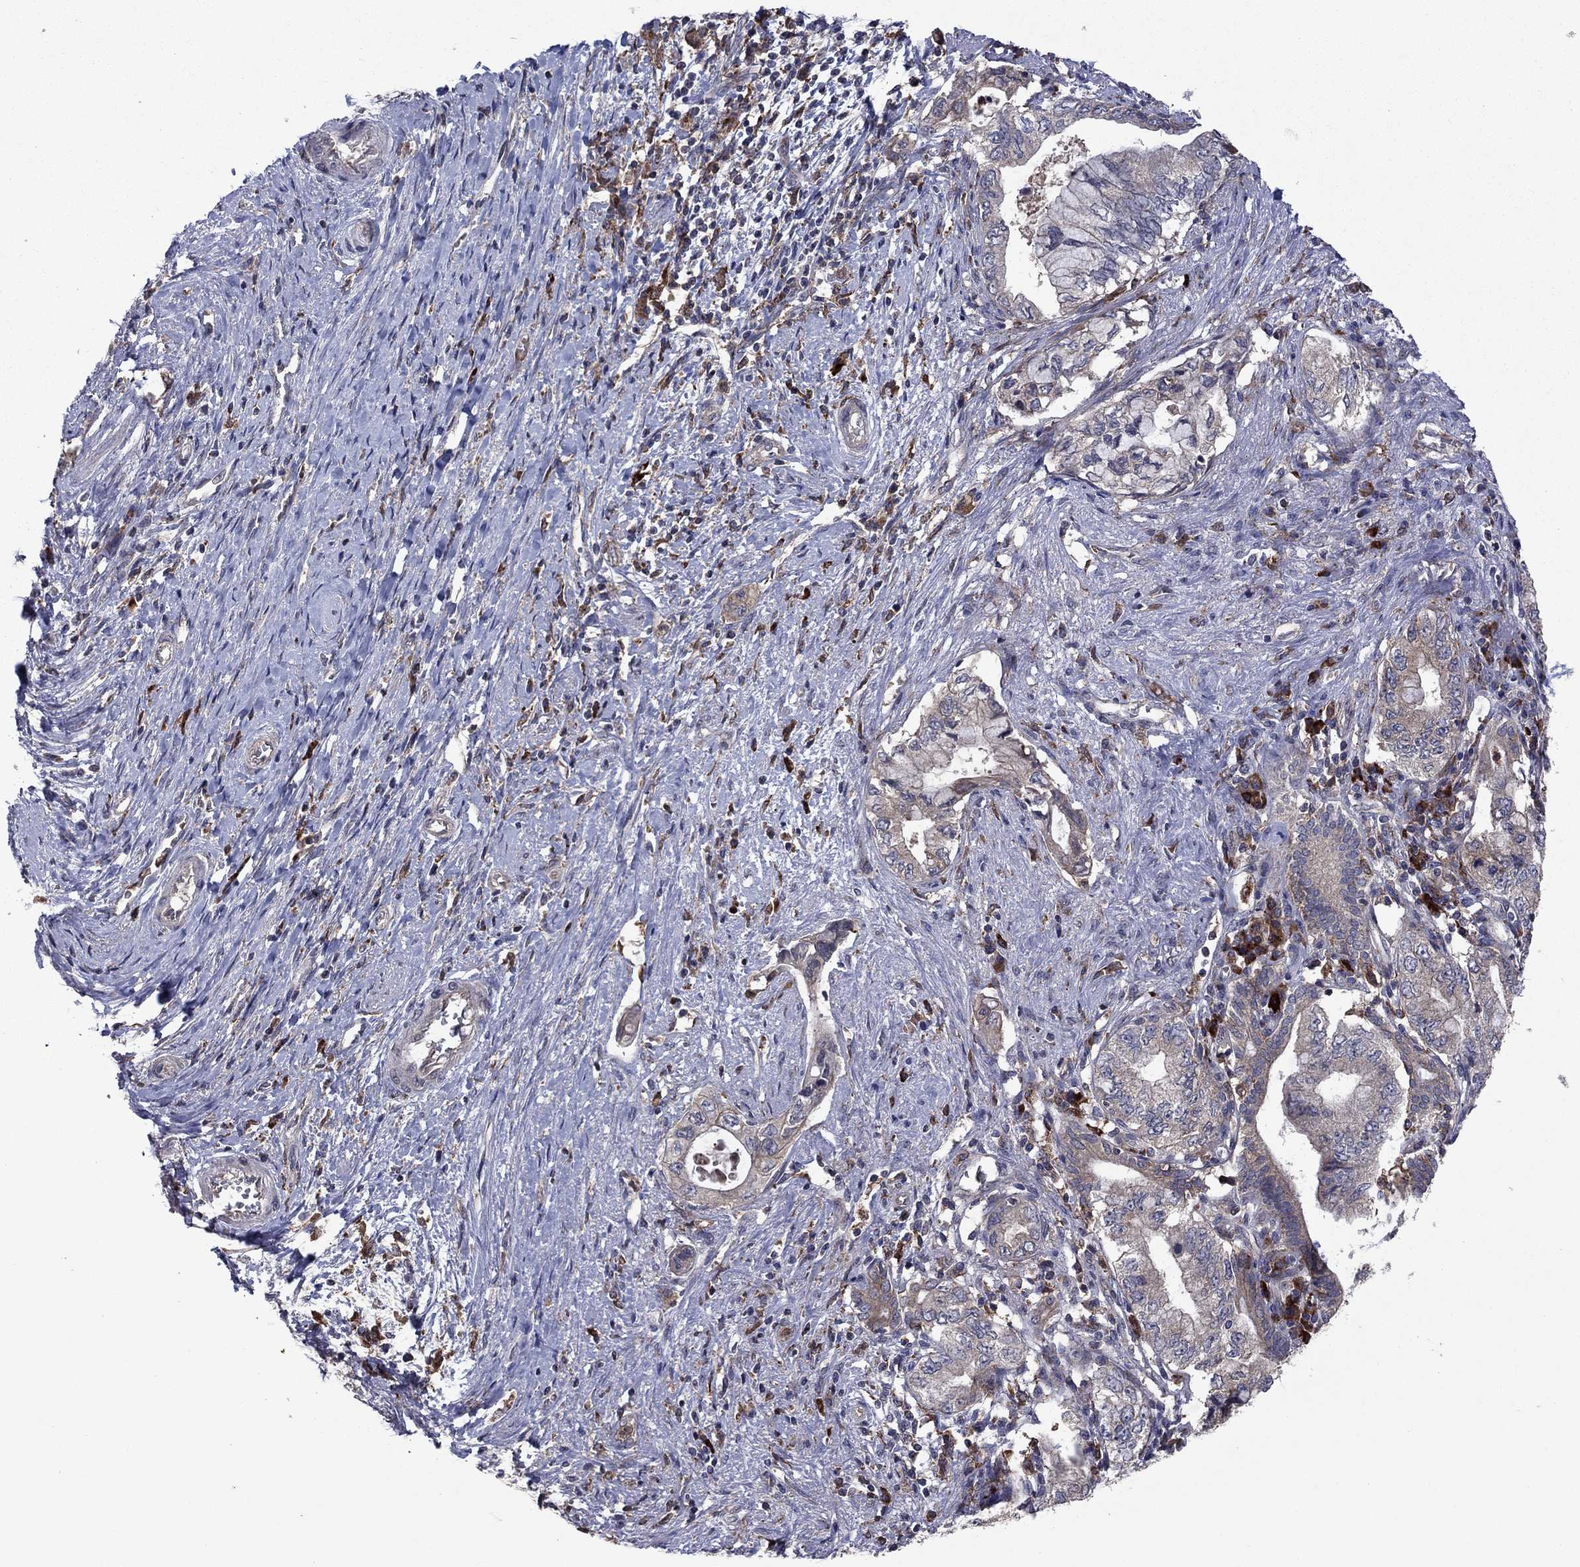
{"staining": {"intensity": "weak", "quantity": "25%-75%", "location": "cytoplasmic/membranous"}, "tissue": "pancreatic cancer", "cell_type": "Tumor cells", "image_type": "cancer", "snomed": [{"axis": "morphology", "description": "Adenocarcinoma, NOS"}, {"axis": "topography", "description": "Pancreas"}], "caption": "Immunohistochemical staining of human pancreatic cancer (adenocarcinoma) reveals low levels of weak cytoplasmic/membranous staining in approximately 25%-75% of tumor cells. (DAB = brown stain, brightfield microscopy at high magnification).", "gene": "MEA1", "patient": {"sex": "female", "age": 73}}